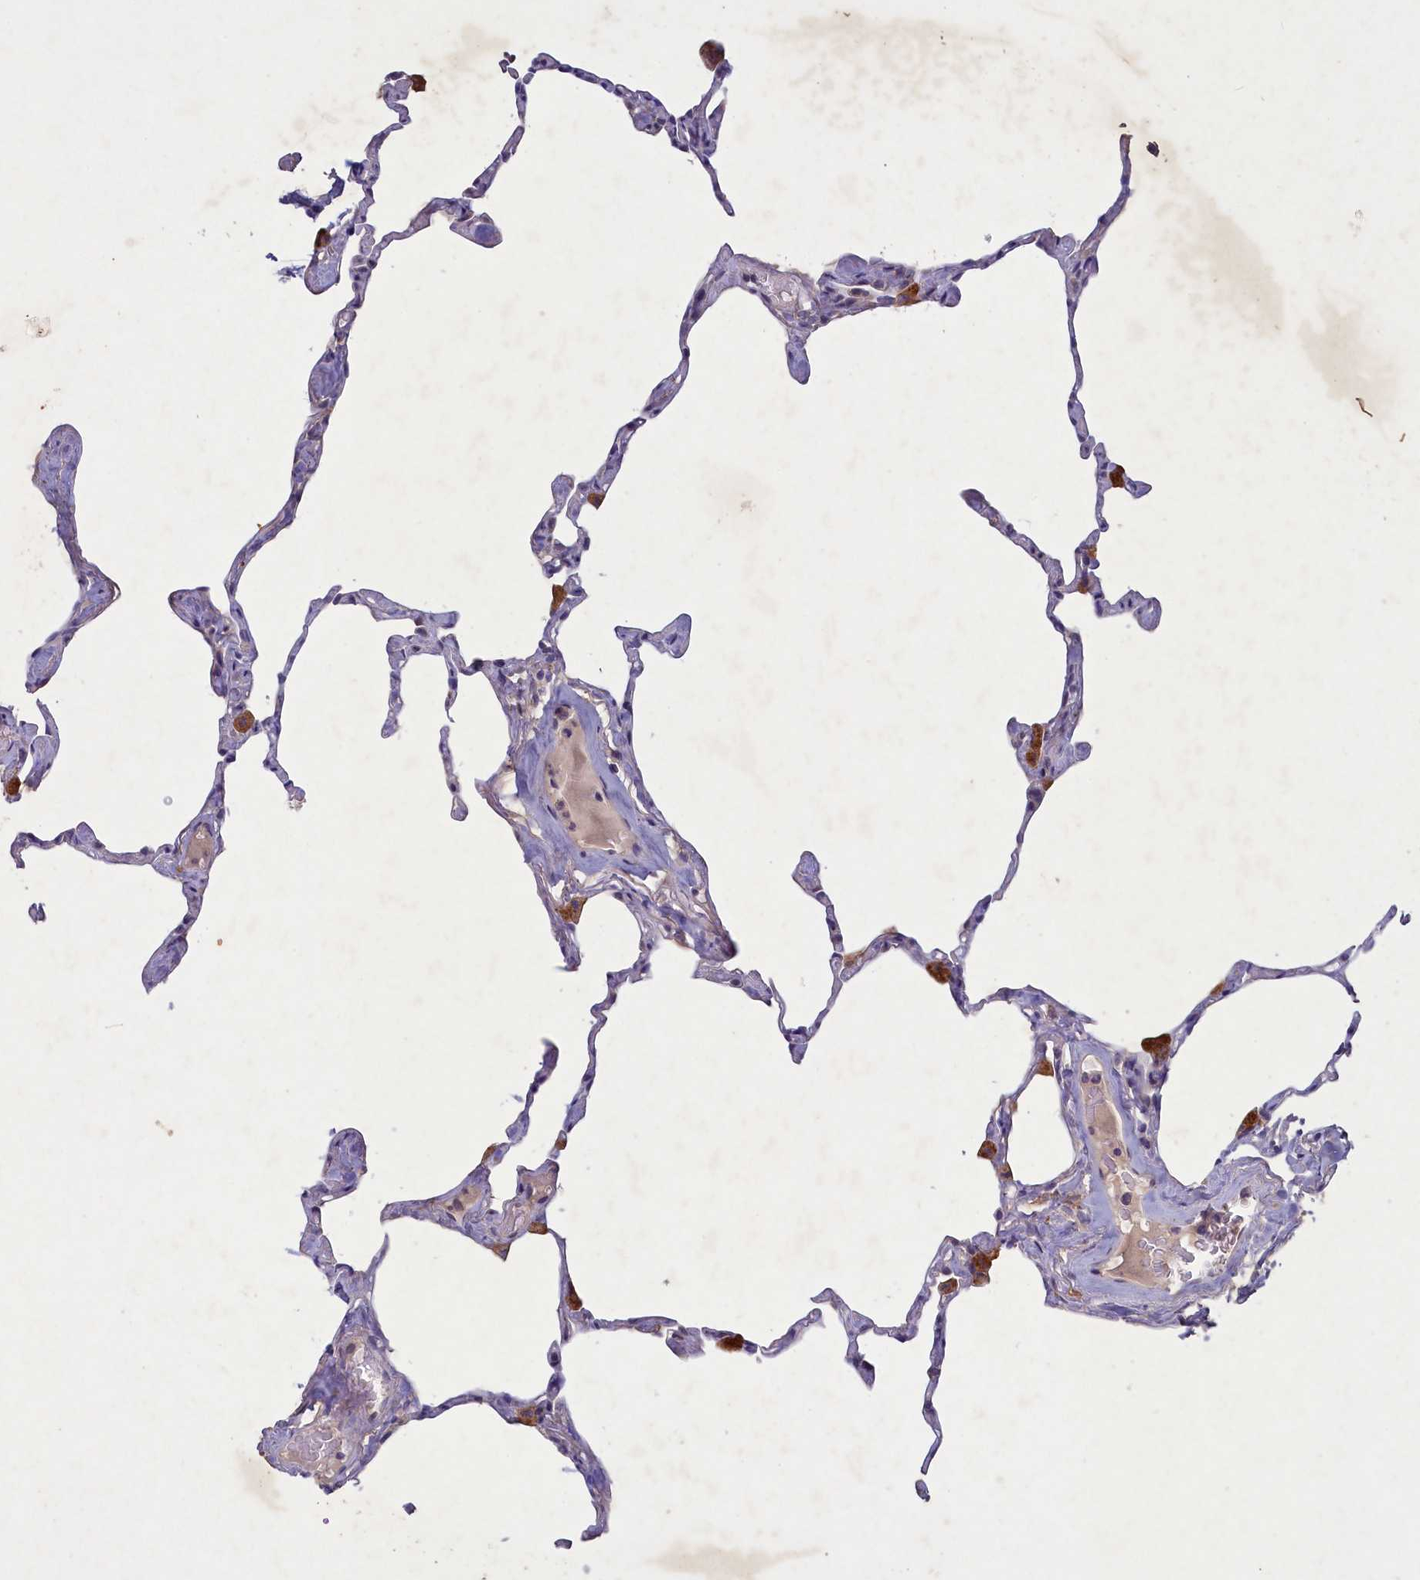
{"staining": {"intensity": "negative", "quantity": "none", "location": "none"}, "tissue": "lung", "cell_type": "Alveolar cells", "image_type": "normal", "snomed": [{"axis": "morphology", "description": "Normal tissue, NOS"}, {"axis": "topography", "description": "Lung"}], "caption": "Immunohistochemical staining of unremarkable lung demonstrates no significant positivity in alveolar cells. Brightfield microscopy of immunohistochemistry (IHC) stained with DAB (brown) and hematoxylin (blue), captured at high magnification.", "gene": "PLEKHG6", "patient": {"sex": "male", "age": 65}}